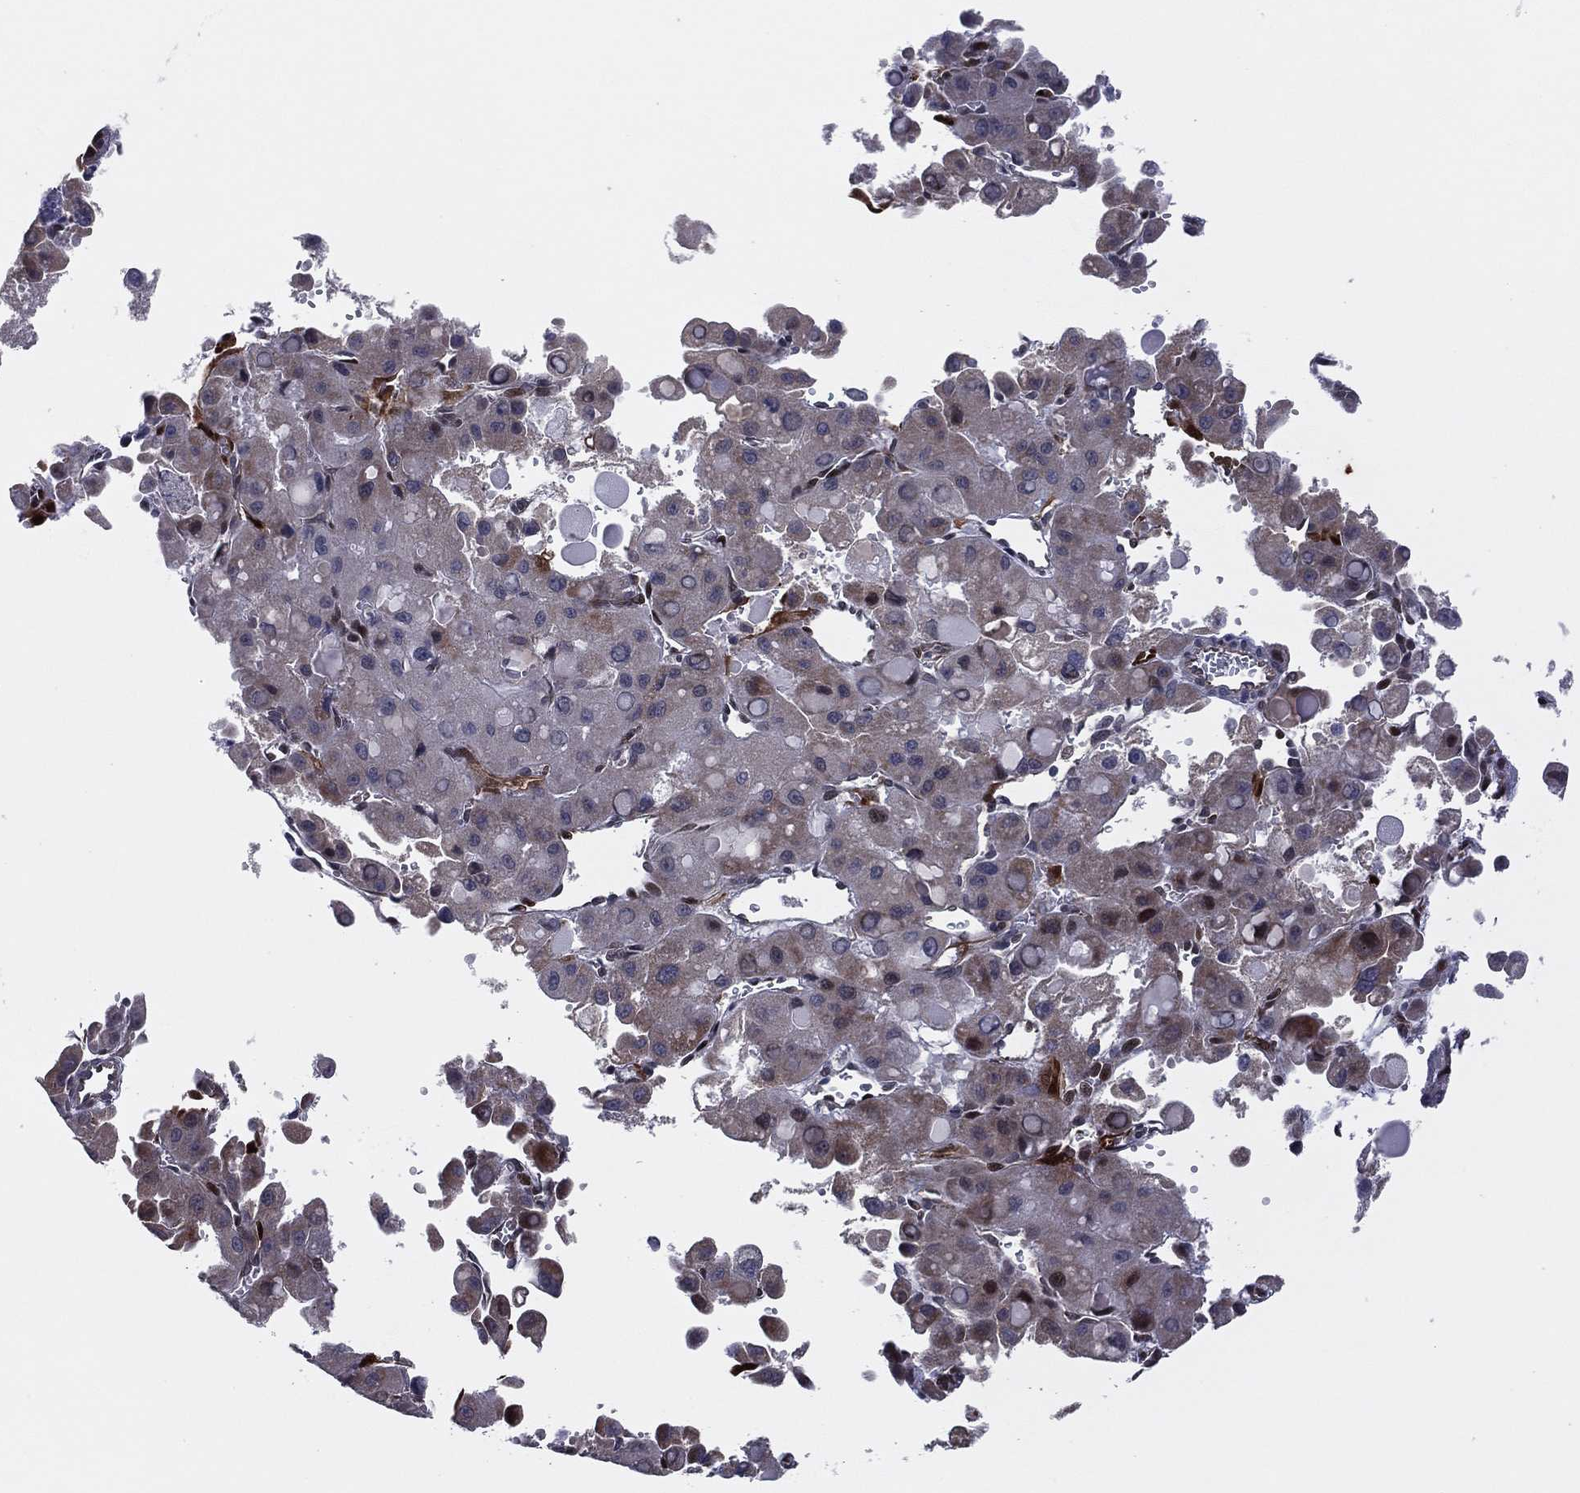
{"staining": {"intensity": "weak", "quantity": "<25%", "location": "cytoplasmic/membranous"}, "tissue": "liver cancer", "cell_type": "Tumor cells", "image_type": "cancer", "snomed": [{"axis": "morphology", "description": "Carcinoma, Hepatocellular, NOS"}, {"axis": "topography", "description": "Liver"}], "caption": "There is no significant positivity in tumor cells of liver cancer.", "gene": "SNCG", "patient": {"sex": "male", "age": 27}}